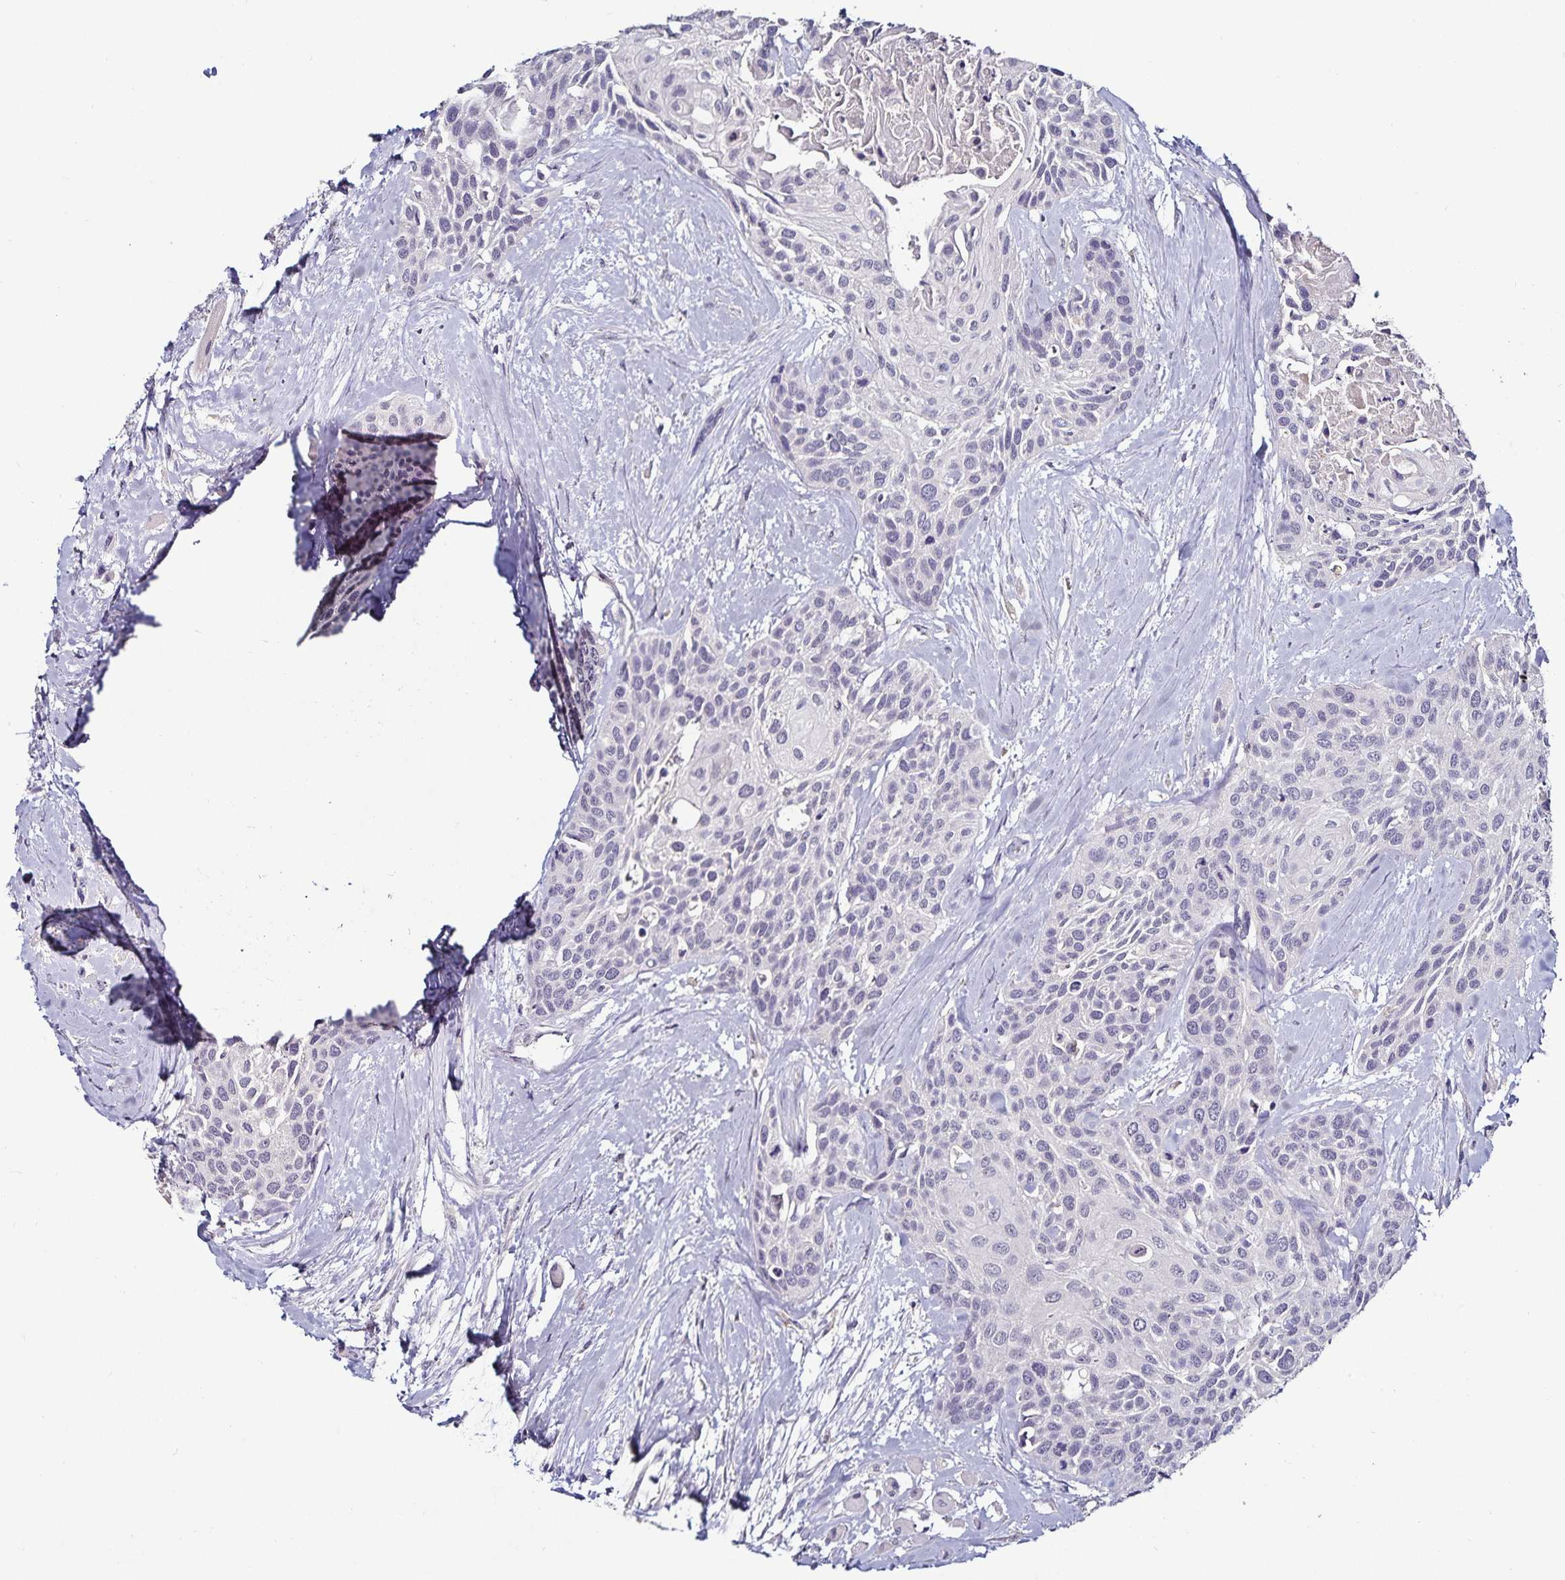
{"staining": {"intensity": "negative", "quantity": "none", "location": "none"}, "tissue": "head and neck cancer", "cell_type": "Tumor cells", "image_type": "cancer", "snomed": [{"axis": "morphology", "description": "Squamous cell carcinoma, NOS"}, {"axis": "topography", "description": "Head-Neck"}], "caption": "Immunohistochemistry (IHC) histopathology image of neoplastic tissue: human head and neck cancer (squamous cell carcinoma) stained with DAB (3,3'-diaminobenzidine) demonstrates no significant protein expression in tumor cells. (DAB (3,3'-diaminobenzidine) immunohistochemistry with hematoxylin counter stain).", "gene": "ACSL5", "patient": {"sex": "female", "age": 50}}